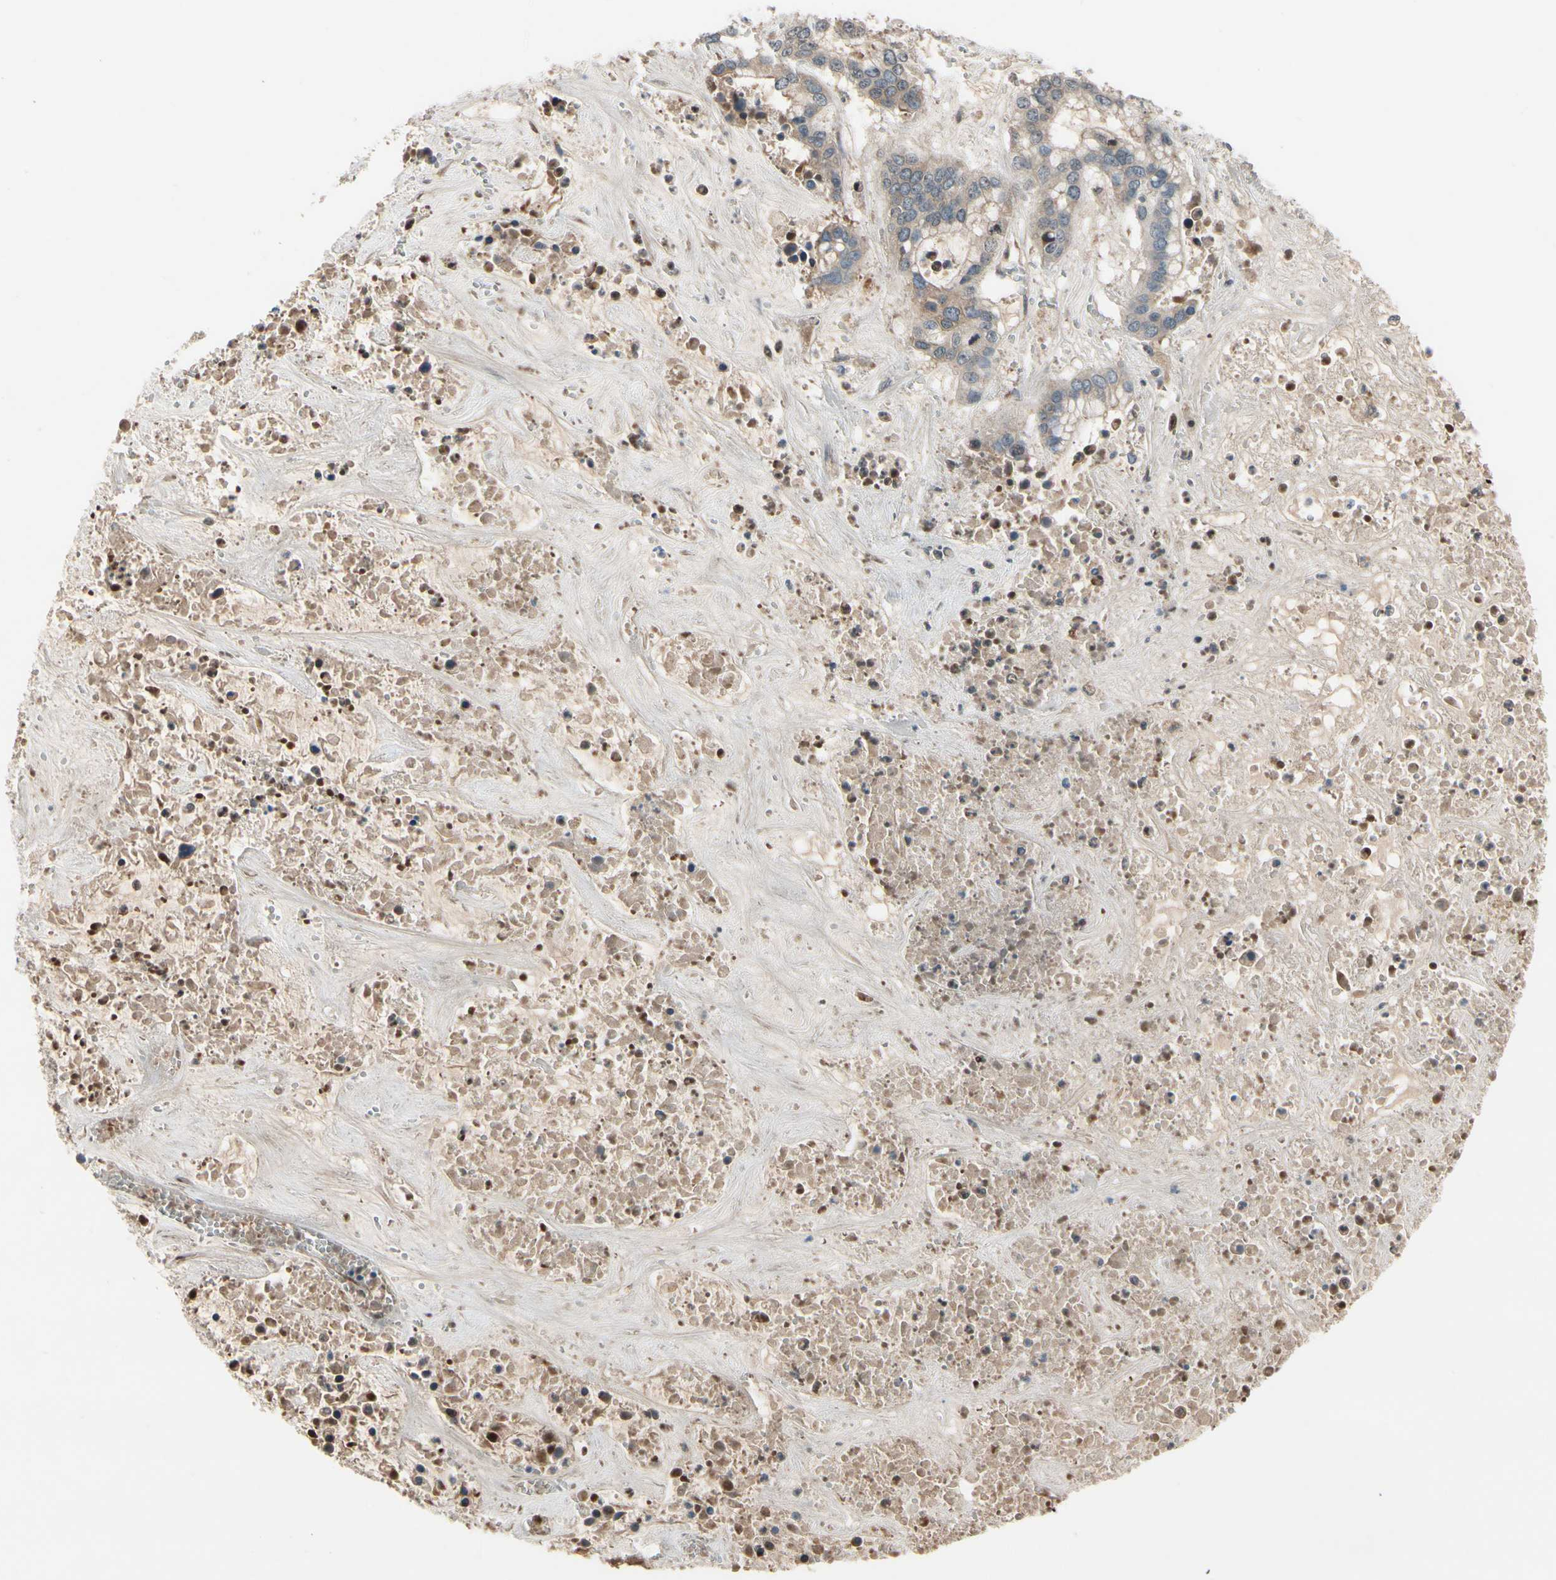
{"staining": {"intensity": "weak", "quantity": "25%-75%", "location": "cytoplasmic/membranous"}, "tissue": "liver cancer", "cell_type": "Tumor cells", "image_type": "cancer", "snomed": [{"axis": "morphology", "description": "Cholangiocarcinoma"}, {"axis": "topography", "description": "Liver"}], "caption": "This image reveals immunohistochemistry staining of liver cancer (cholangiocarcinoma), with low weak cytoplasmic/membranous staining in about 25%-75% of tumor cells.", "gene": "SNX29", "patient": {"sex": "female", "age": 65}}